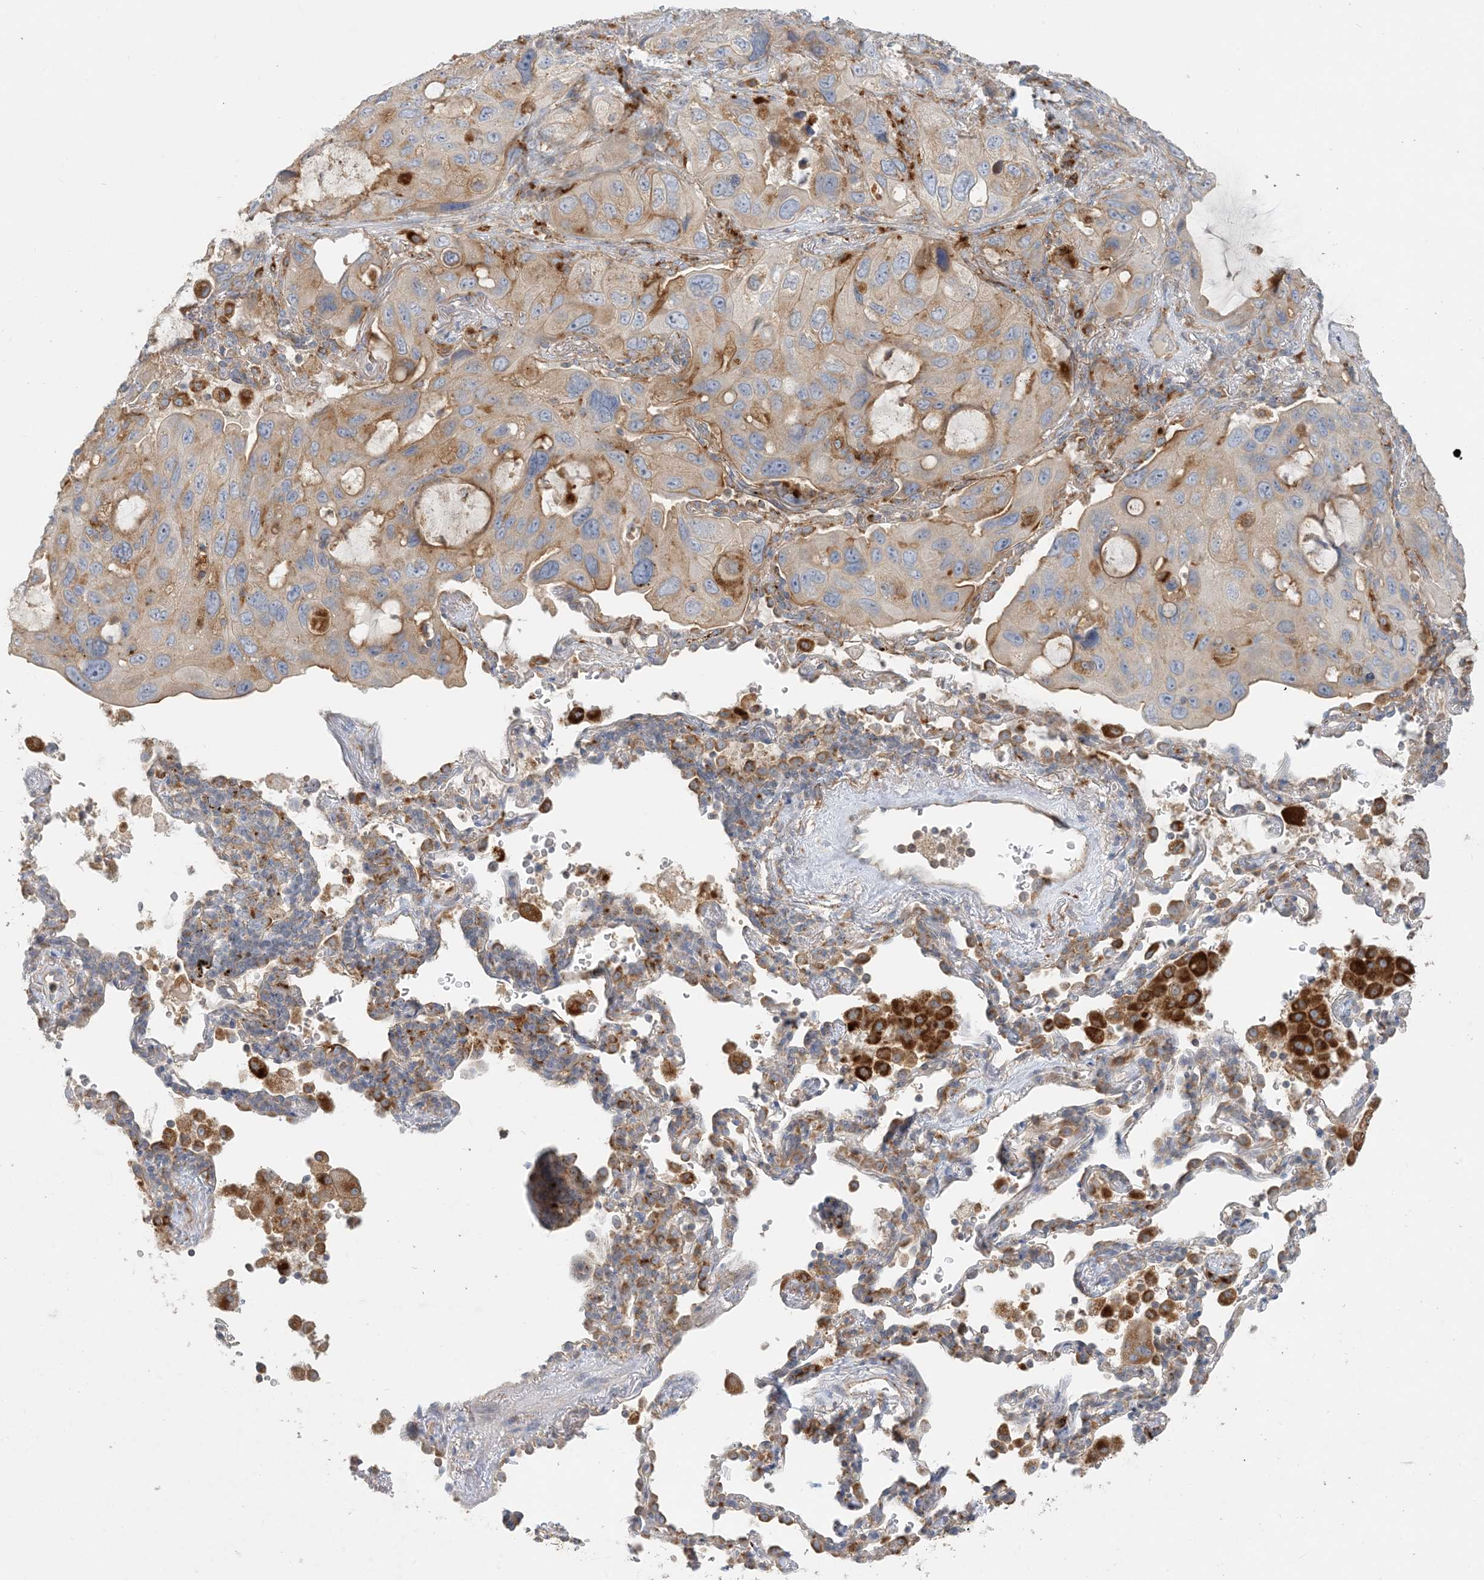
{"staining": {"intensity": "weak", "quantity": ">75%", "location": "cytoplasmic/membranous"}, "tissue": "lung cancer", "cell_type": "Tumor cells", "image_type": "cancer", "snomed": [{"axis": "morphology", "description": "Squamous cell carcinoma, NOS"}, {"axis": "topography", "description": "Lung"}], "caption": "Weak cytoplasmic/membranous positivity is appreciated in about >75% of tumor cells in squamous cell carcinoma (lung).", "gene": "SPPL2A", "patient": {"sex": "female", "age": 73}}